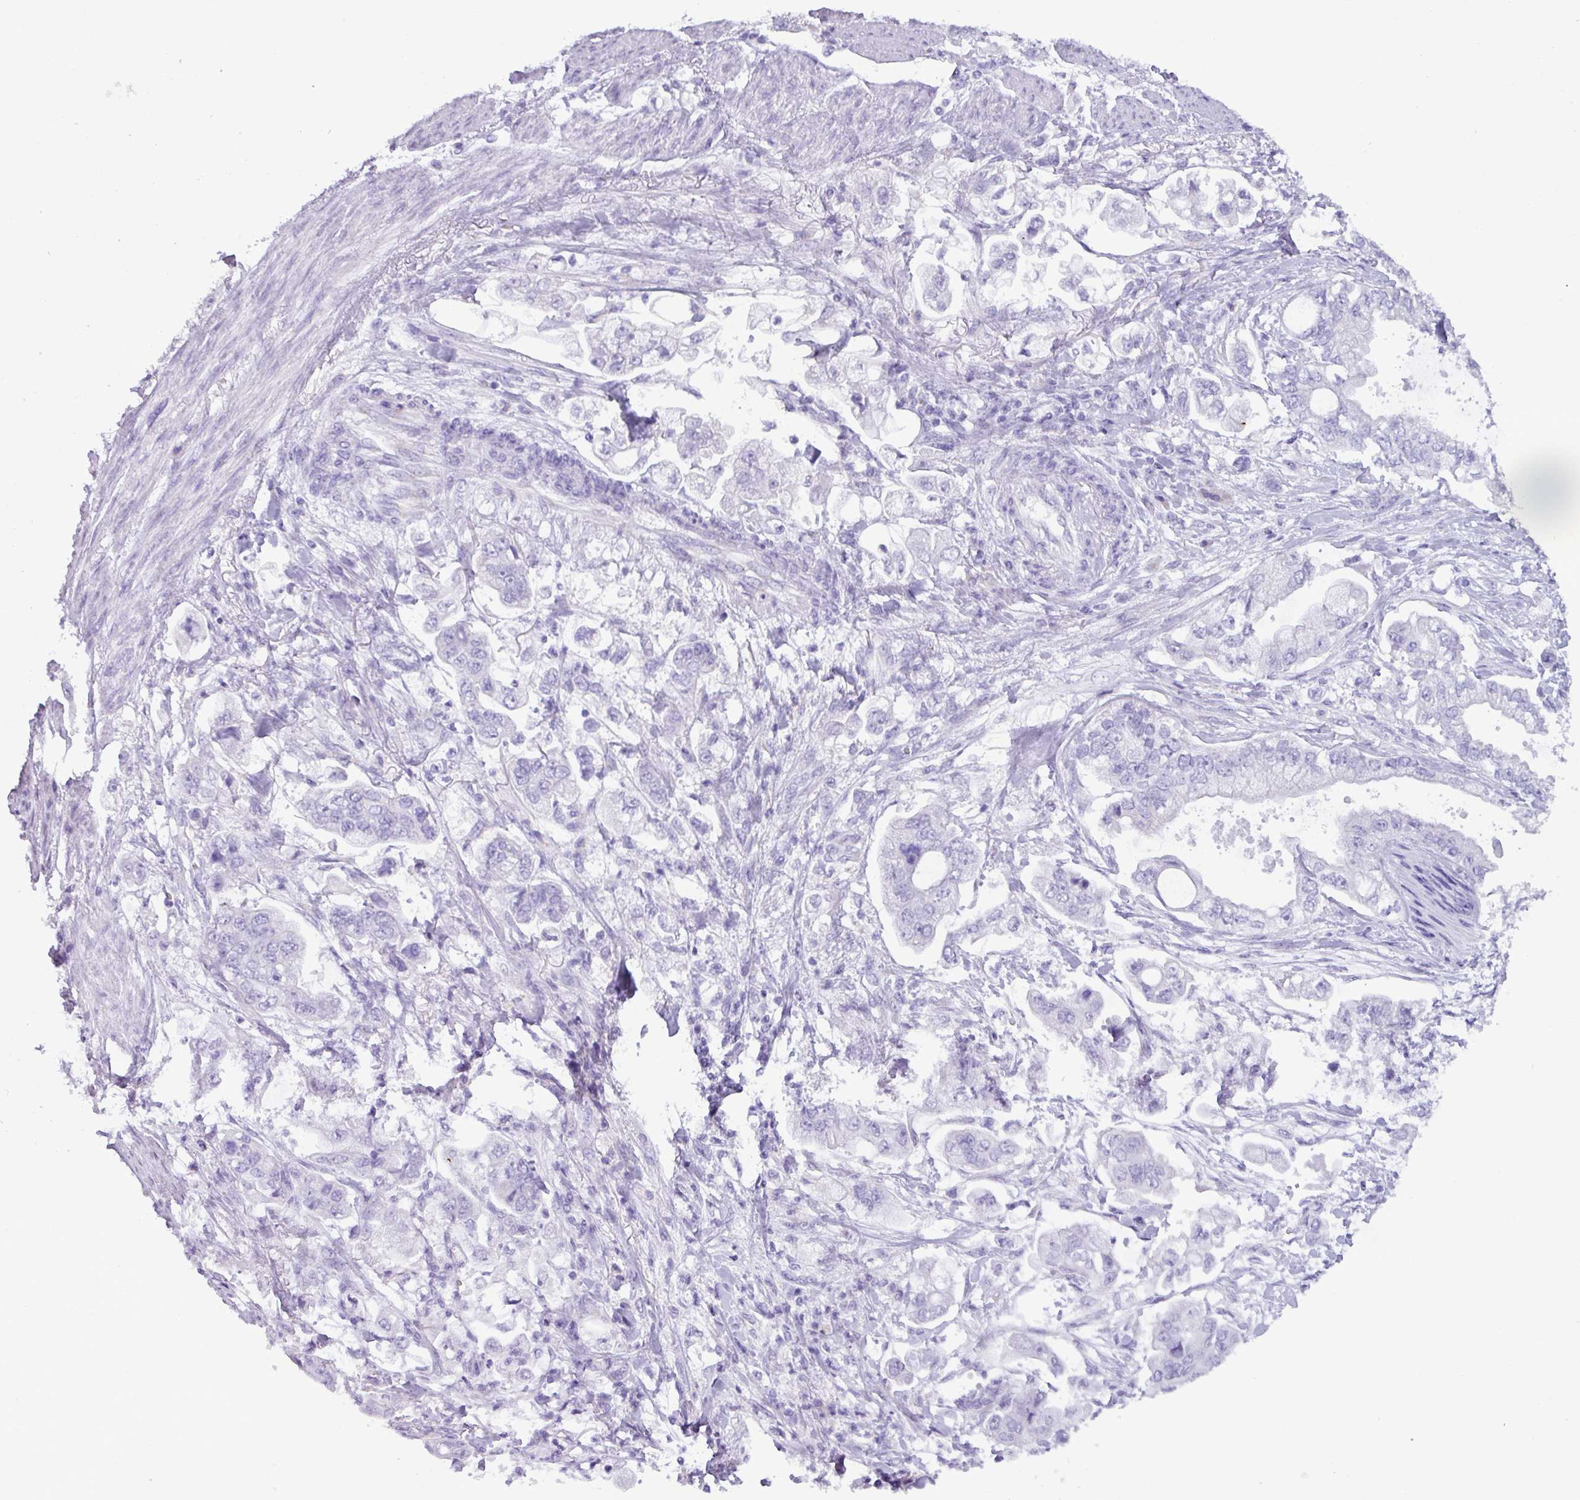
{"staining": {"intensity": "negative", "quantity": "none", "location": "none"}, "tissue": "stomach cancer", "cell_type": "Tumor cells", "image_type": "cancer", "snomed": [{"axis": "morphology", "description": "Adenocarcinoma, NOS"}, {"axis": "topography", "description": "Stomach"}], "caption": "High magnification brightfield microscopy of stomach cancer stained with DAB (3,3'-diaminobenzidine) (brown) and counterstained with hematoxylin (blue): tumor cells show no significant positivity.", "gene": "STIMATE", "patient": {"sex": "male", "age": 62}}